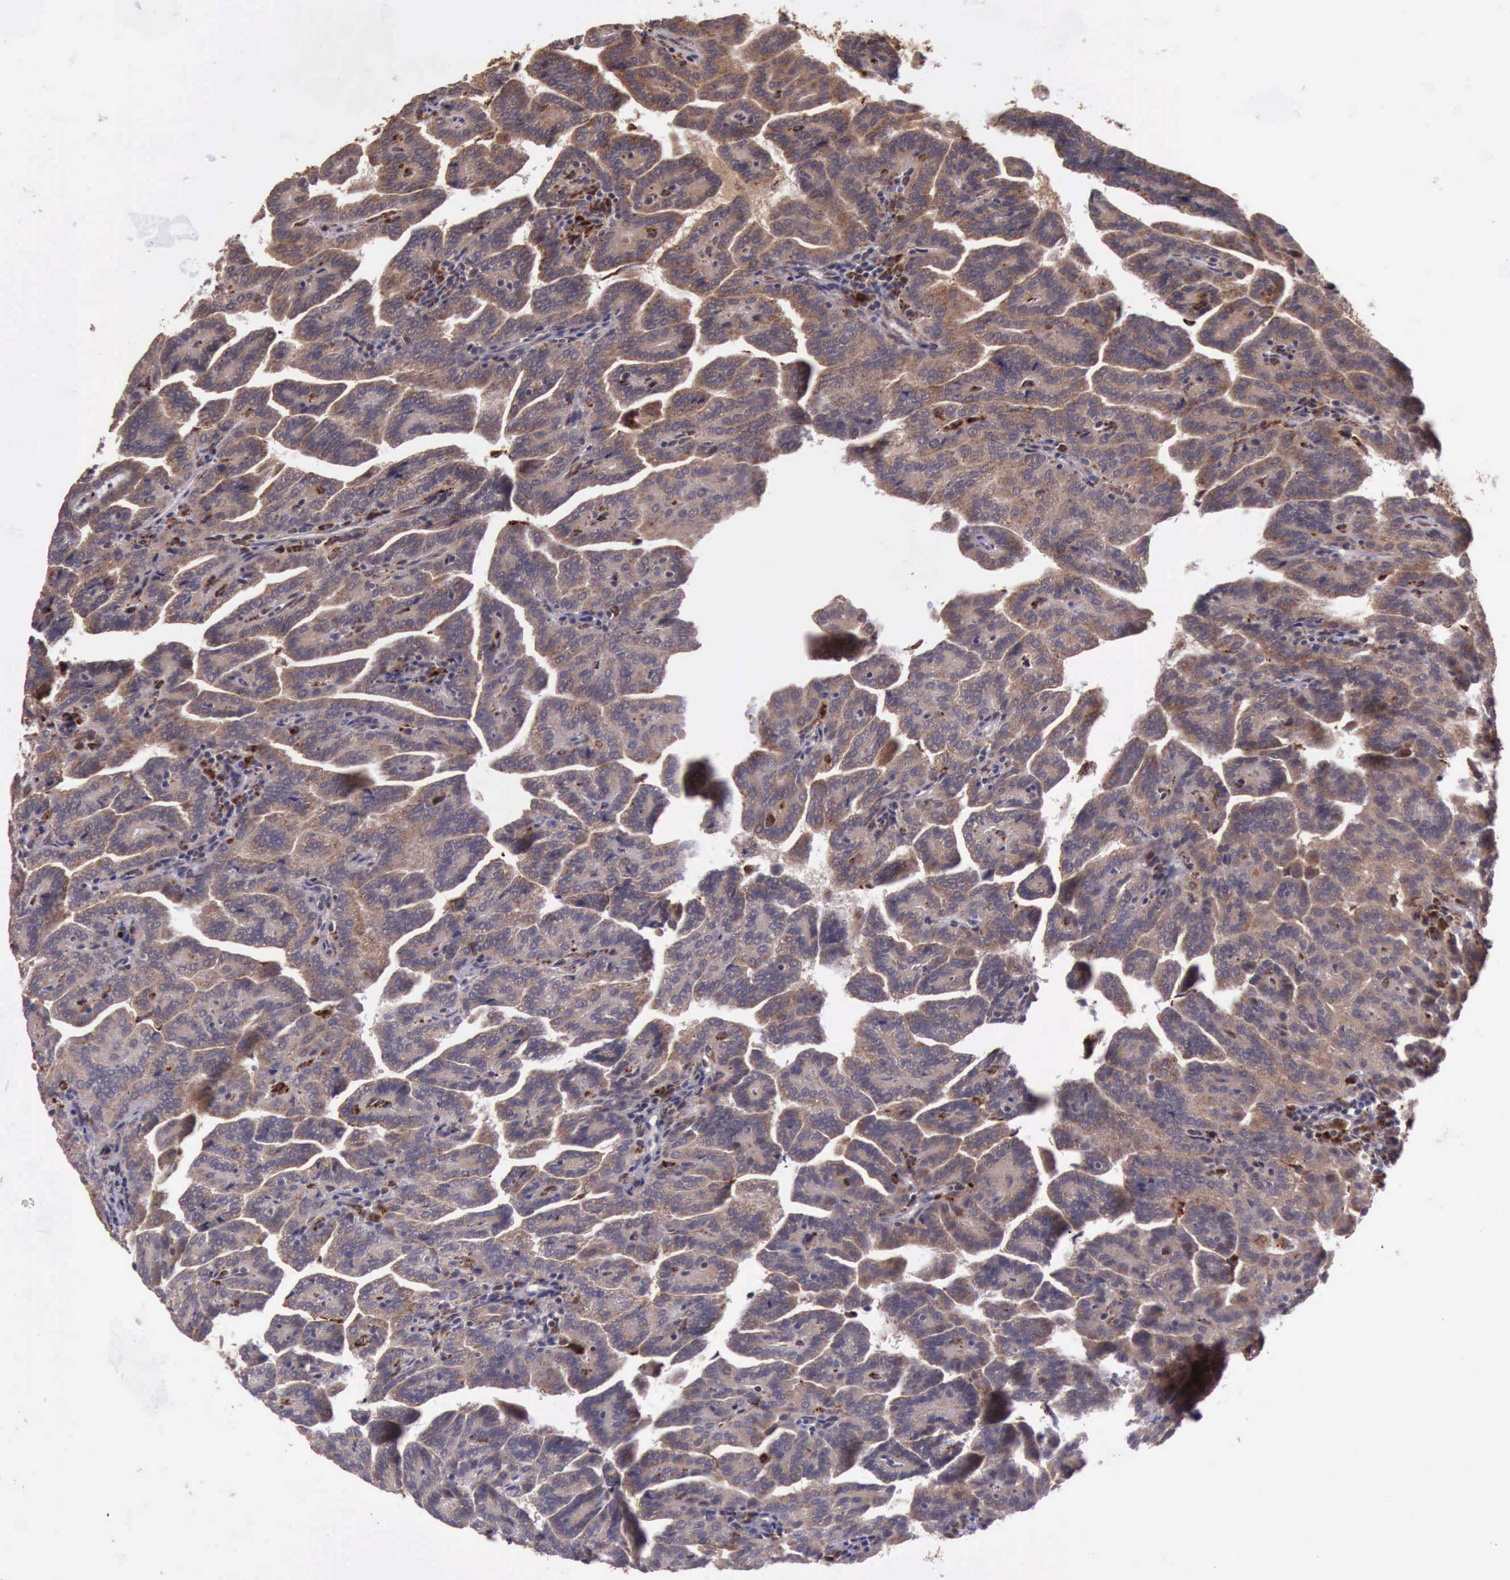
{"staining": {"intensity": "strong", "quantity": ">75%", "location": "cytoplasmic/membranous"}, "tissue": "renal cancer", "cell_type": "Tumor cells", "image_type": "cancer", "snomed": [{"axis": "morphology", "description": "Adenocarcinoma, NOS"}, {"axis": "topography", "description": "Kidney"}], "caption": "High-magnification brightfield microscopy of renal cancer stained with DAB (brown) and counterstained with hematoxylin (blue). tumor cells exhibit strong cytoplasmic/membranous expression is present in approximately>75% of cells. The protein is shown in brown color, while the nuclei are stained blue.", "gene": "ARMCX3", "patient": {"sex": "male", "age": 61}}